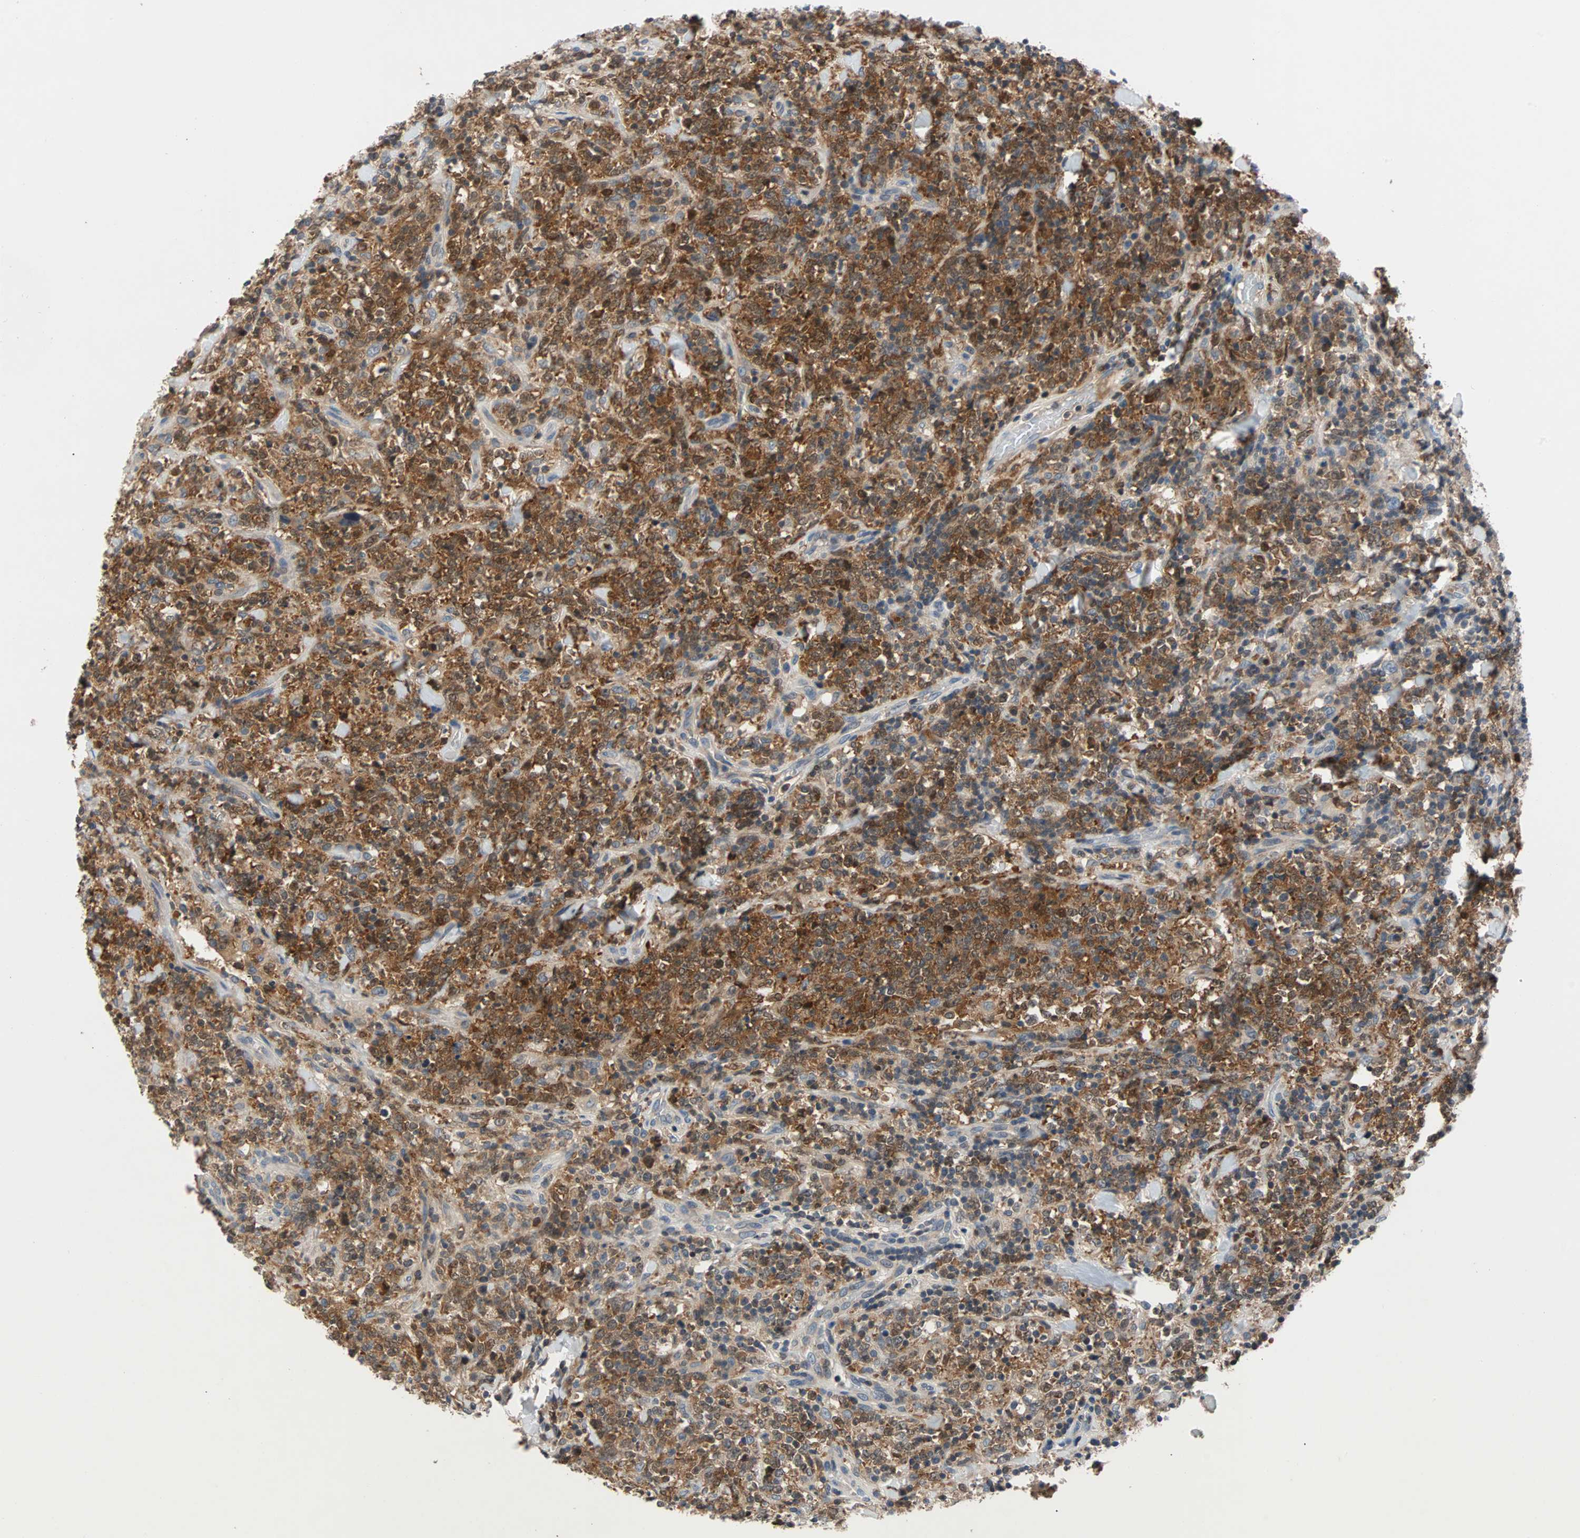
{"staining": {"intensity": "strong", "quantity": ">75%", "location": "cytoplasmic/membranous"}, "tissue": "lymphoma", "cell_type": "Tumor cells", "image_type": "cancer", "snomed": [{"axis": "morphology", "description": "Malignant lymphoma, non-Hodgkin's type, High grade"}, {"axis": "topography", "description": "Soft tissue"}], "caption": "Tumor cells exhibit strong cytoplasmic/membranous positivity in approximately >75% of cells in high-grade malignant lymphoma, non-Hodgkin's type.", "gene": "MAP4K1", "patient": {"sex": "male", "age": 18}}